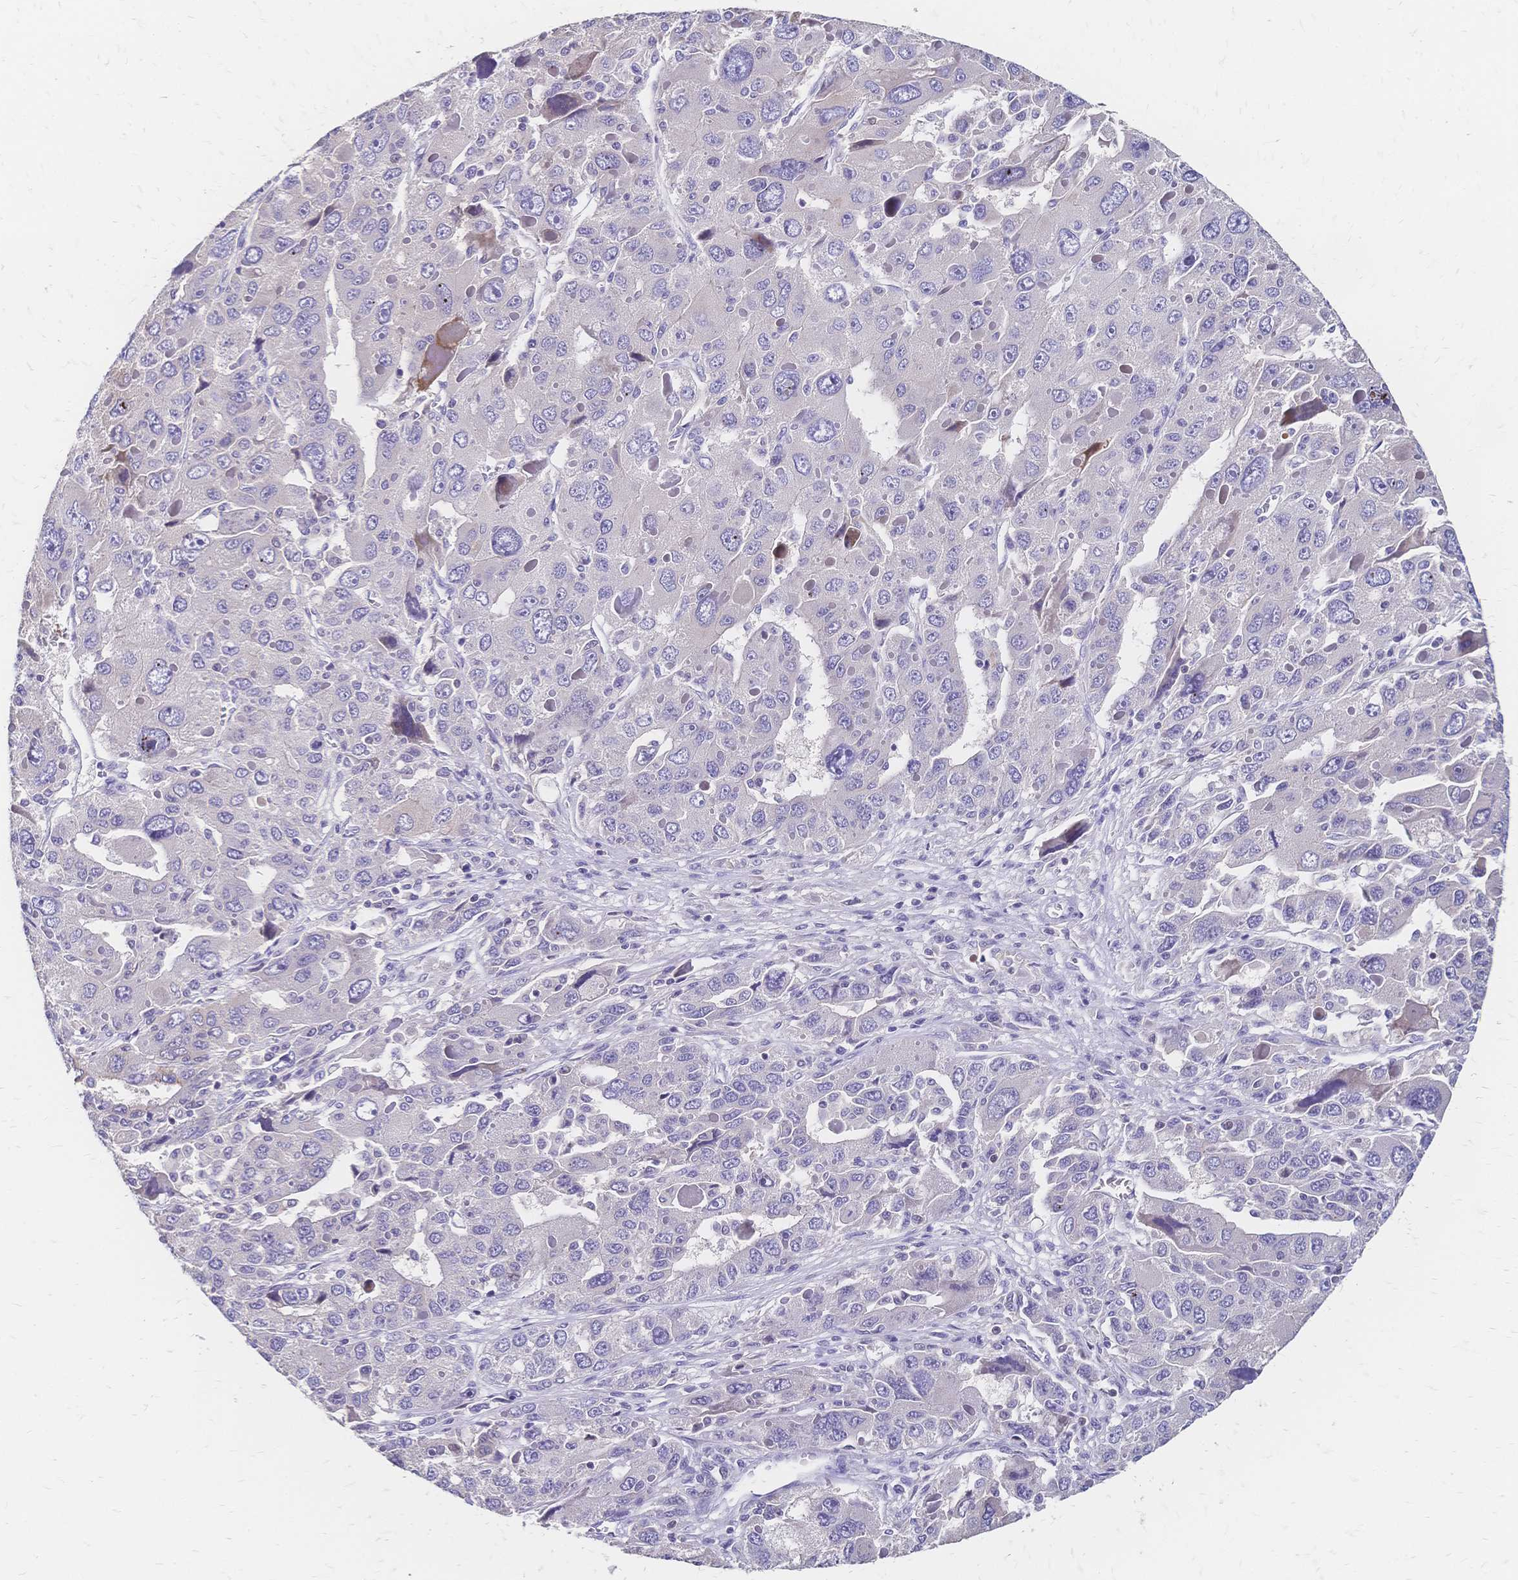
{"staining": {"intensity": "moderate", "quantity": "<25%", "location": "cytoplasmic/membranous"}, "tissue": "liver cancer", "cell_type": "Tumor cells", "image_type": "cancer", "snomed": [{"axis": "morphology", "description": "Carcinoma, Hepatocellular, NOS"}, {"axis": "topography", "description": "Liver"}], "caption": "Liver hepatocellular carcinoma stained for a protein (brown) reveals moderate cytoplasmic/membranous positive positivity in about <25% of tumor cells.", "gene": "DTNB", "patient": {"sex": "female", "age": 41}}